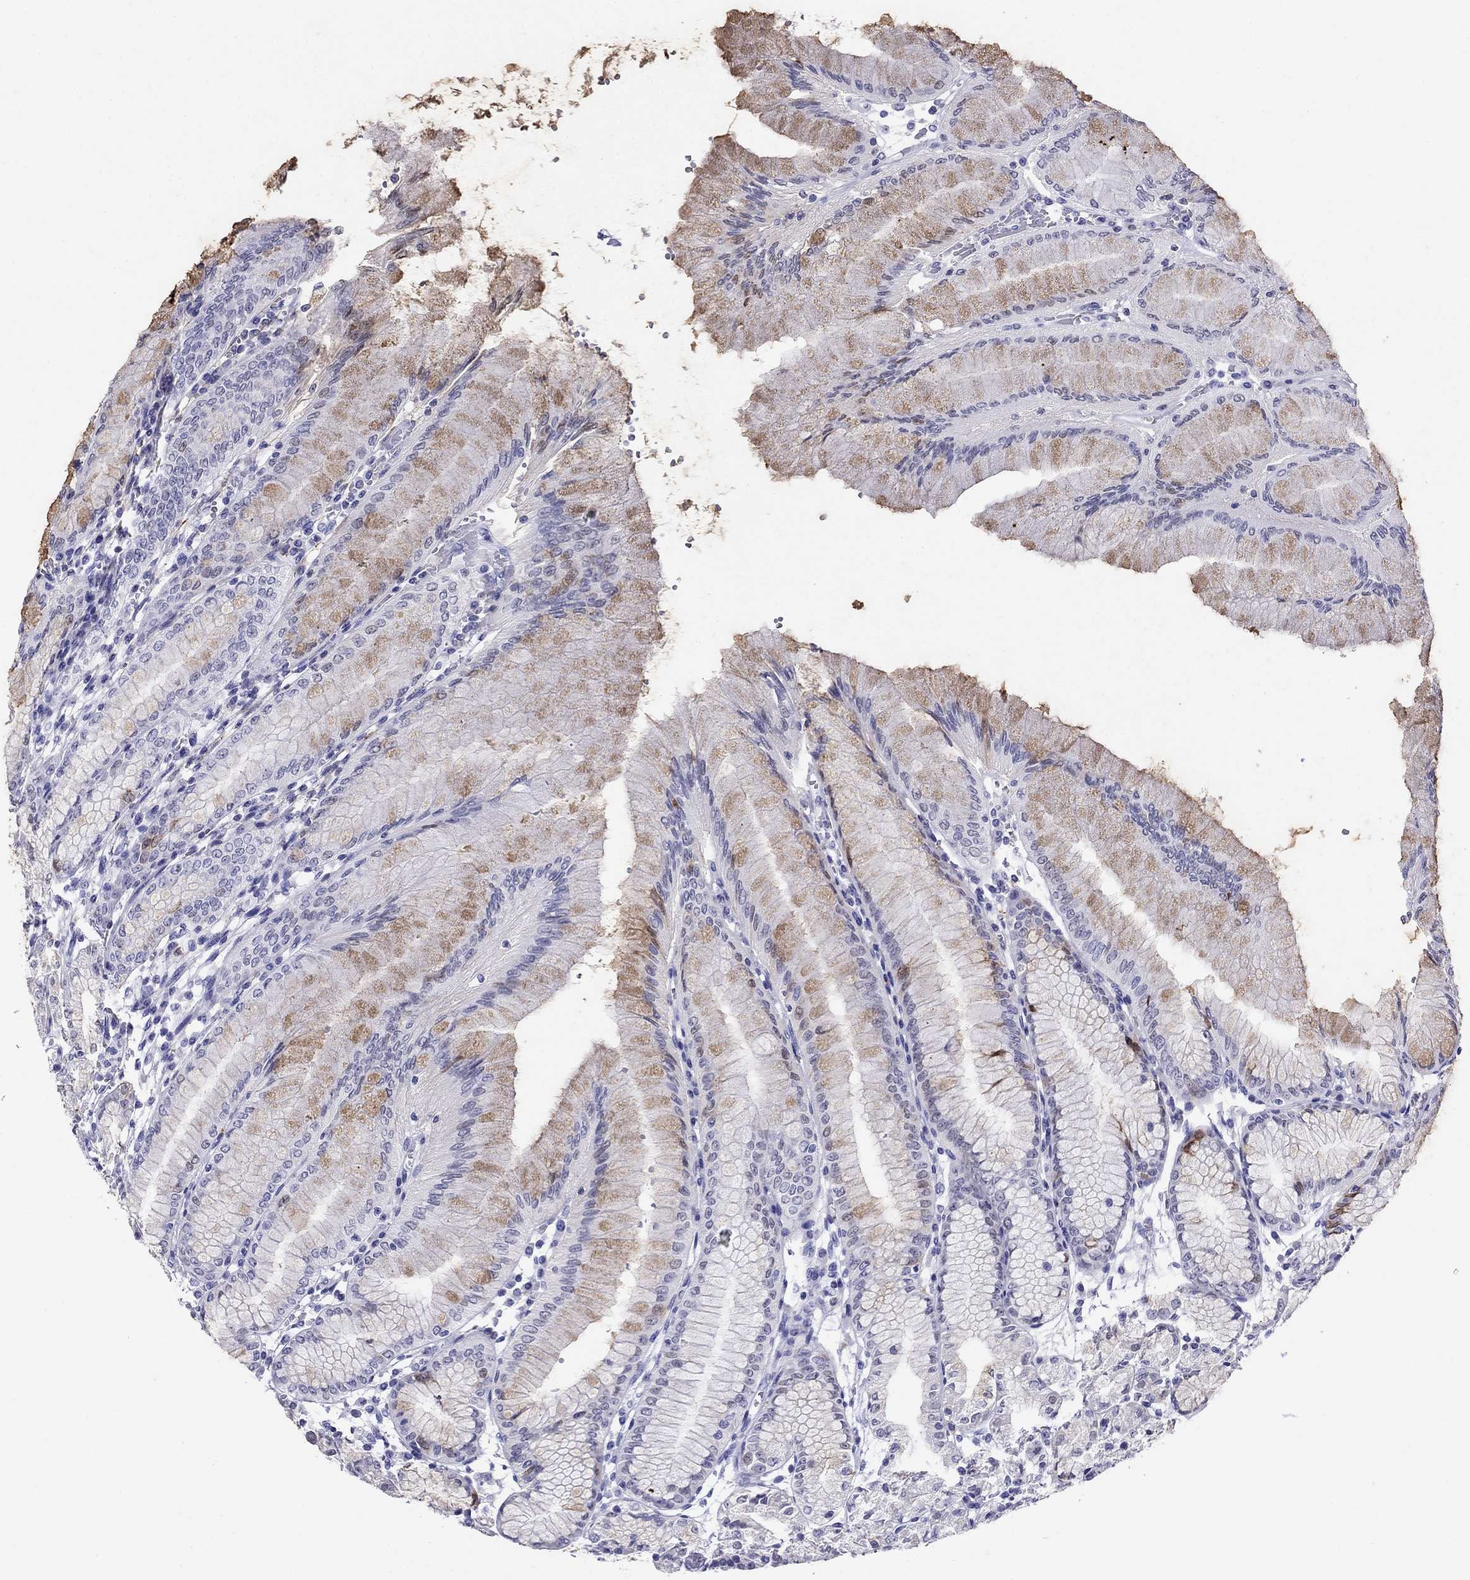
{"staining": {"intensity": "moderate", "quantity": "25%-75%", "location": "cytoplasmic/membranous"}, "tissue": "stomach", "cell_type": "Glandular cells", "image_type": "normal", "snomed": [{"axis": "morphology", "description": "Normal tissue, NOS"}, {"axis": "topography", "description": "Skeletal muscle"}, {"axis": "topography", "description": "Stomach"}], "caption": "Immunohistochemistry (IHC) of unremarkable human stomach demonstrates medium levels of moderate cytoplasmic/membranous positivity in about 25%-75% of glandular cells. The staining was performed using DAB (3,3'-diaminobenzidine) to visualize the protein expression in brown, while the nuclei were stained in blue with hematoxylin (Magnification: 20x).", "gene": "MC5R", "patient": {"sex": "female", "age": 57}}